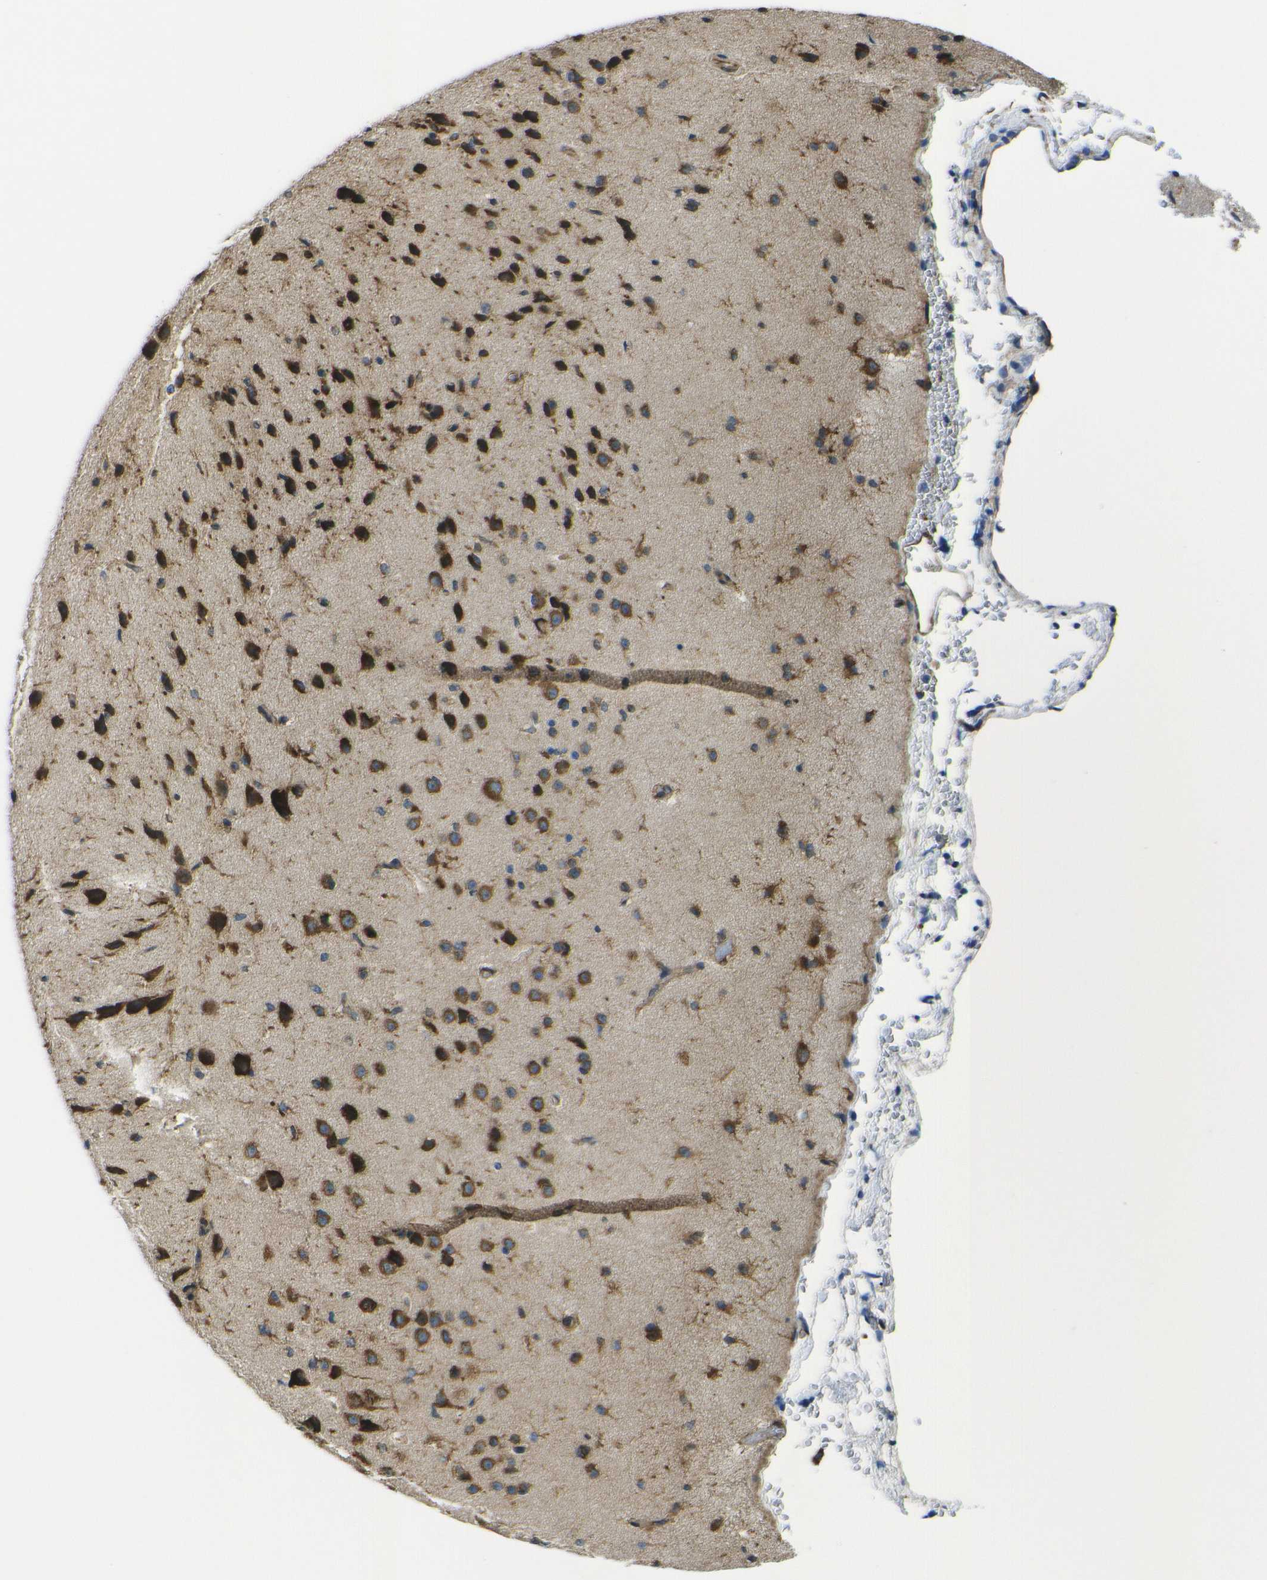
{"staining": {"intensity": "weak", "quantity": ">75%", "location": "cytoplasmic/membranous"}, "tissue": "cerebral cortex", "cell_type": "Endothelial cells", "image_type": "normal", "snomed": [{"axis": "morphology", "description": "Normal tissue, NOS"}, {"axis": "morphology", "description": "Developmental malformation"}, {"axis": "topography", "description": "Cerebral cortex"}], "caption": "Cerebral cortex stained with immunohistochemistry (IHC) demonstrates weak cytoplasmic/membranous expression in about >75% of endothelial cells.", "gene": "RPSA", "patient": {"sex": "female", "age": 30}}